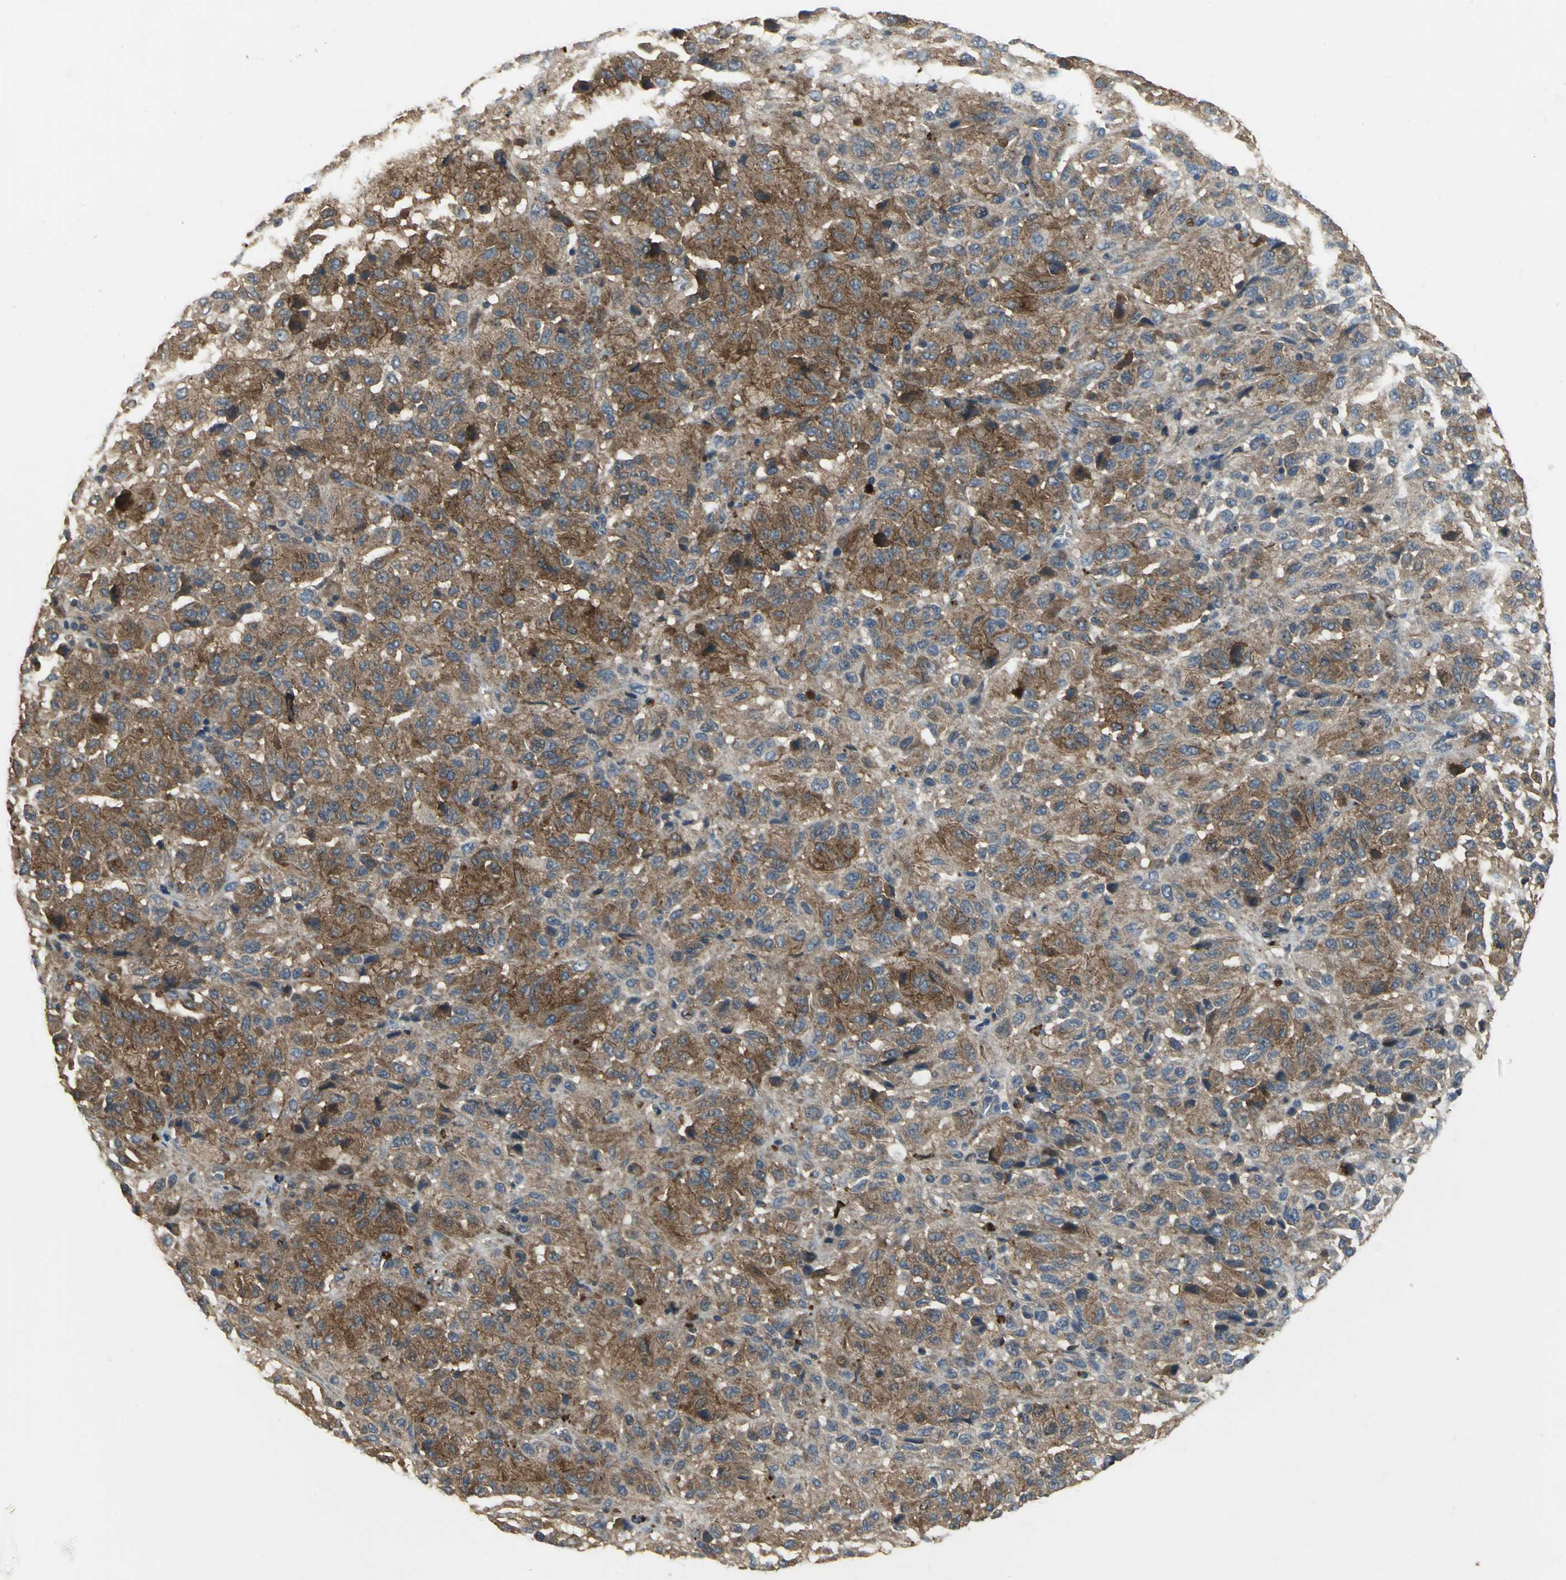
{"staining": {"intensity": "strong", "quantity": ">75%", "location": "cytoplasmic/membranous"}, "tissue": "melanoma", "cell_type": "Tumor cells", "image_type": "cancer", "snomed": [{"axis": "morphology", "description": "Malignant melanoma, Metastatic site"}, {"axis": "topography", "description": "Lung"}], "caption": "Immunohistochemical staining of human malignant melanoma (metastatic site) displays strong cytoplasmic/membranous protein staining in about >75% of tumor cells. (Brightfield microscopy of DAB IHC at high magnification).", "gene": "MET", "patient": {"sex": "male", "age": 64}}